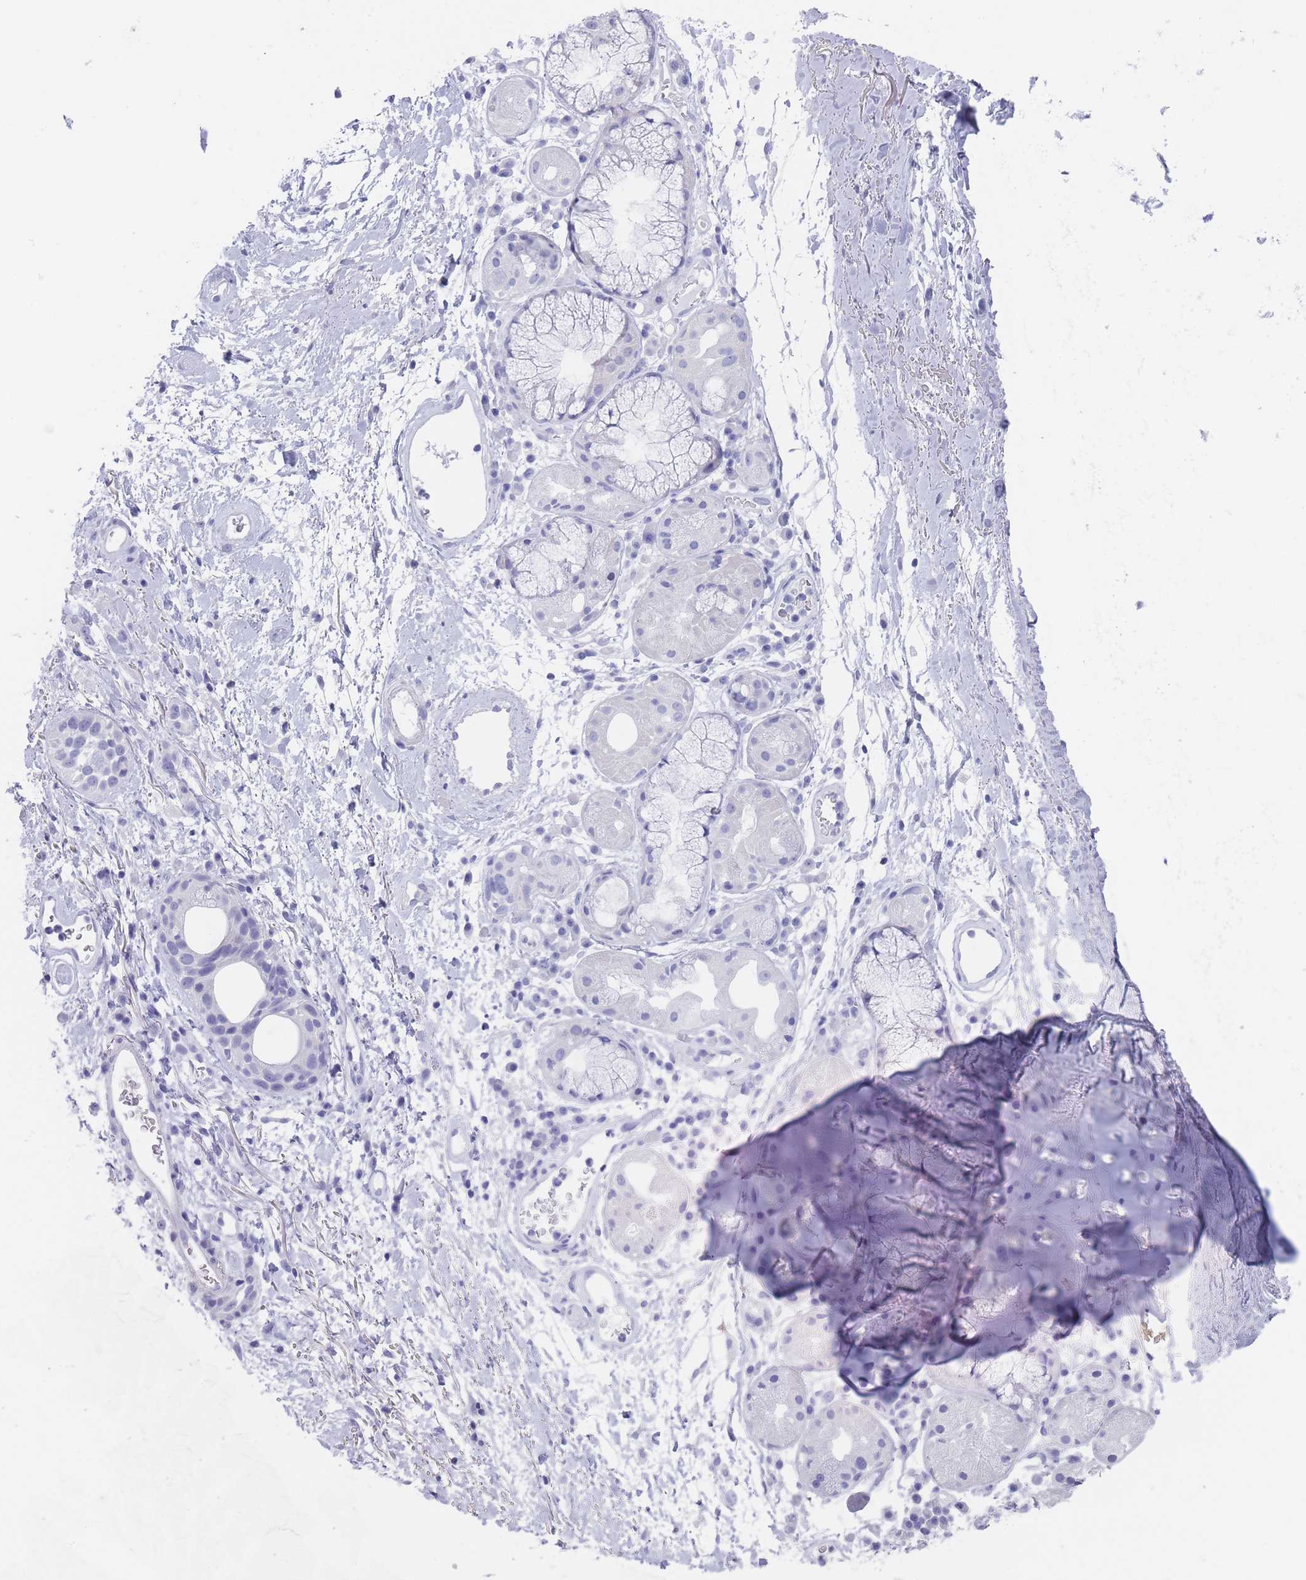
{"staining": {"intensity": "negative", "quantity": "none", "location": "none"}, "tissue": "adipose tissue", "cell_type": "Adipocytes", "image_type": "normal", "snomed": [{"axis": "morphology", "description": "Normal tissue, NOS"}, {"axis": "topography", "description": "Cartilage tissue"}], "caption": "Immunohistochemistry image of benign adipose tissue: human adipose tissue stained with DAB demonstrates no significant protein expression in adipocytes.", "gene": "RAB2B", "patient": {"sex": "male", "age": 80}}